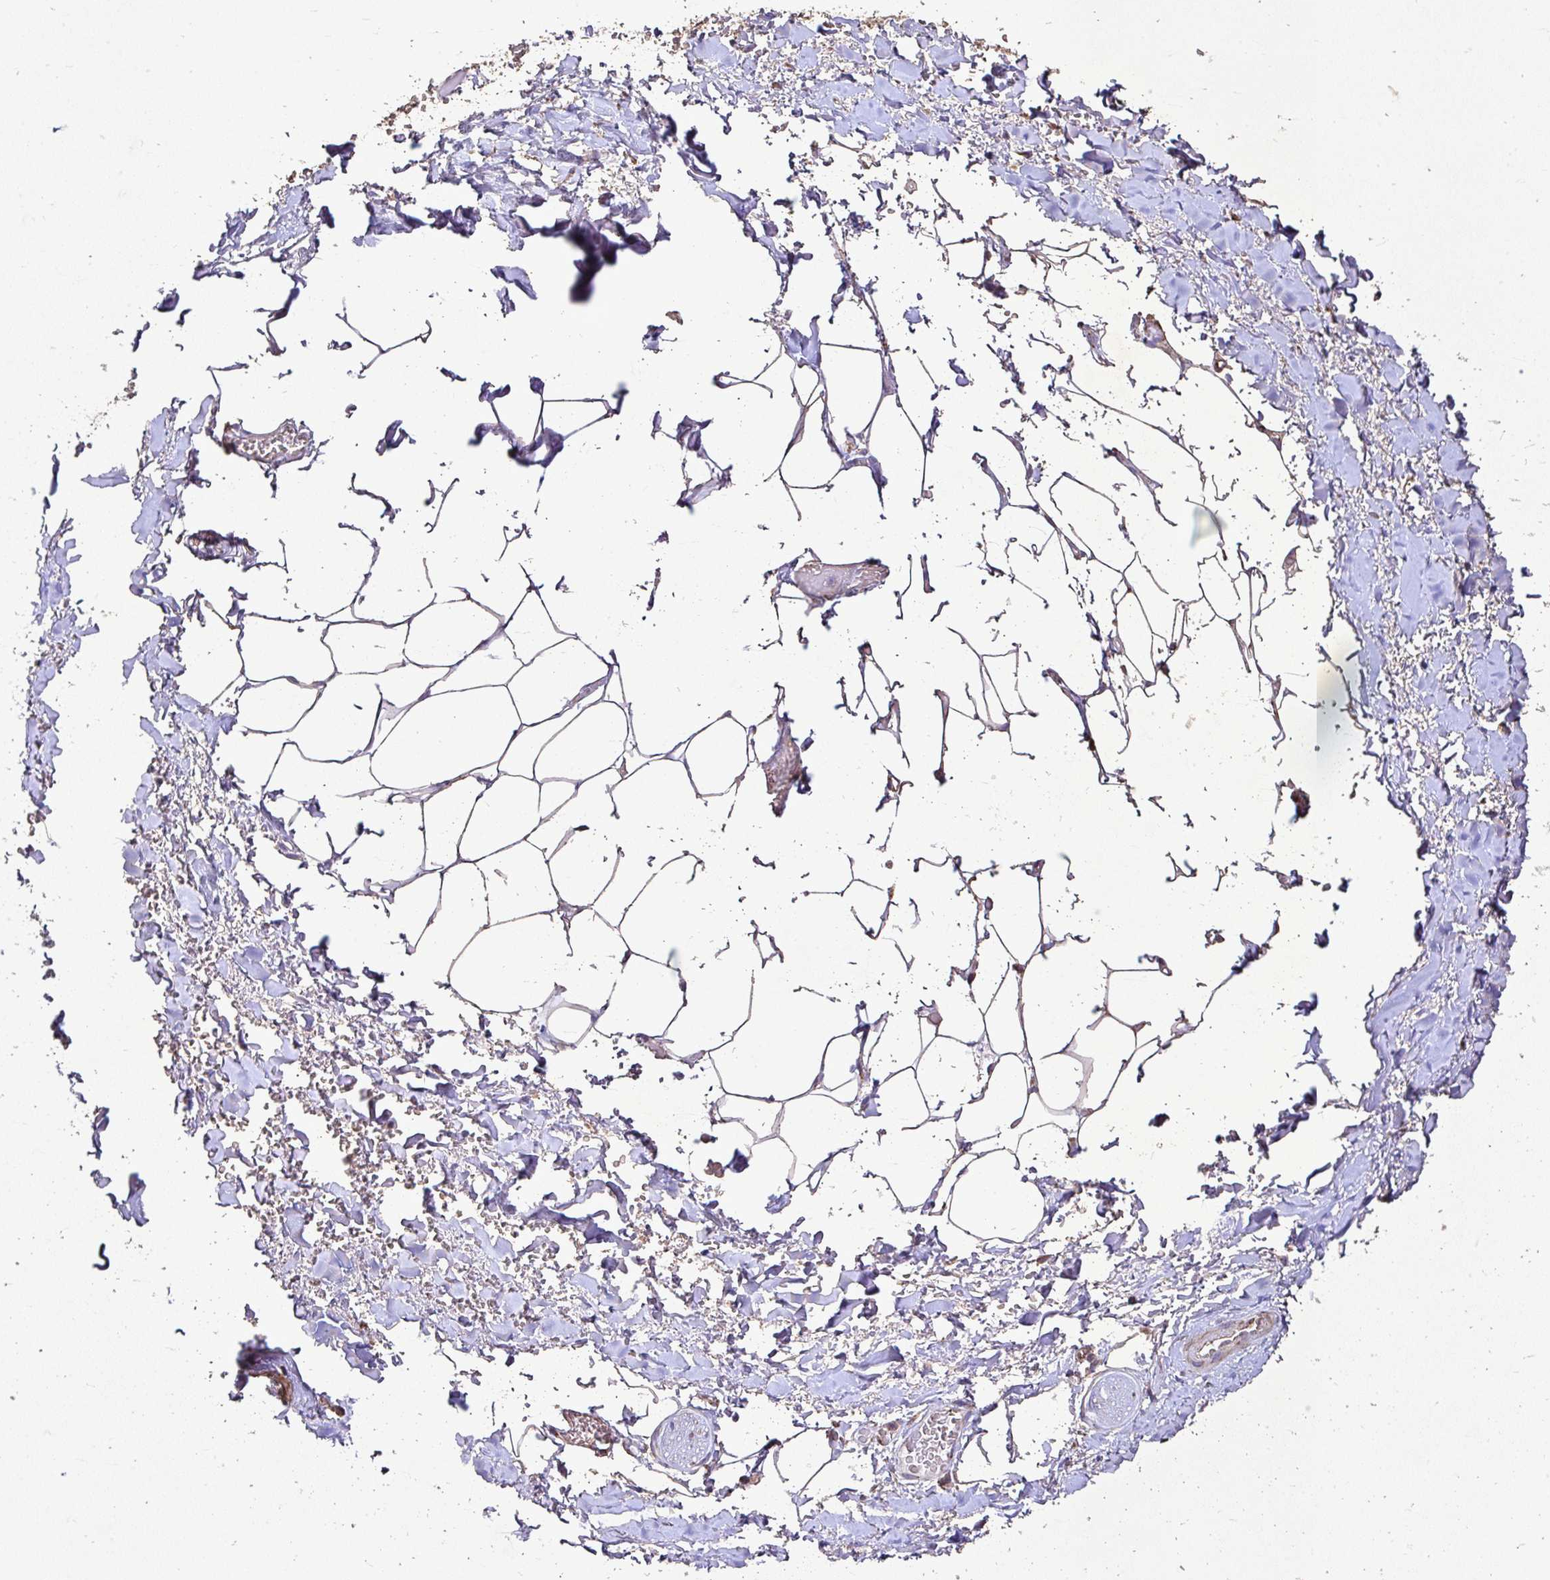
{"staining": {"intensity": "weak", "quantity": ">75%", "location": "cytoplasmic/membranous"}, "tissue": "adipose tissue", "cell_type": "Adipocytes", "image_type": "normal", "snomed": [{"axis": "morphology", "description": "Normal tissue, NOS"}, {"axis": "topography", "description": "Vagina"}, {"axis": "topography", "description": "Peripheral nerve tissue"}], "caption": "High-magnification brightfield microscopy of unremarkable adipose tissue stained with DAB (3,3'-diaminobenzidine) (brown) and counterstained with hematoxylin (blue). adipocytes exhibit weak cytoplasmic/membranous expression is appreciated in about>75% of cells.", "gene": "AGK", "patient": {"sex": "female", "age": 71}}